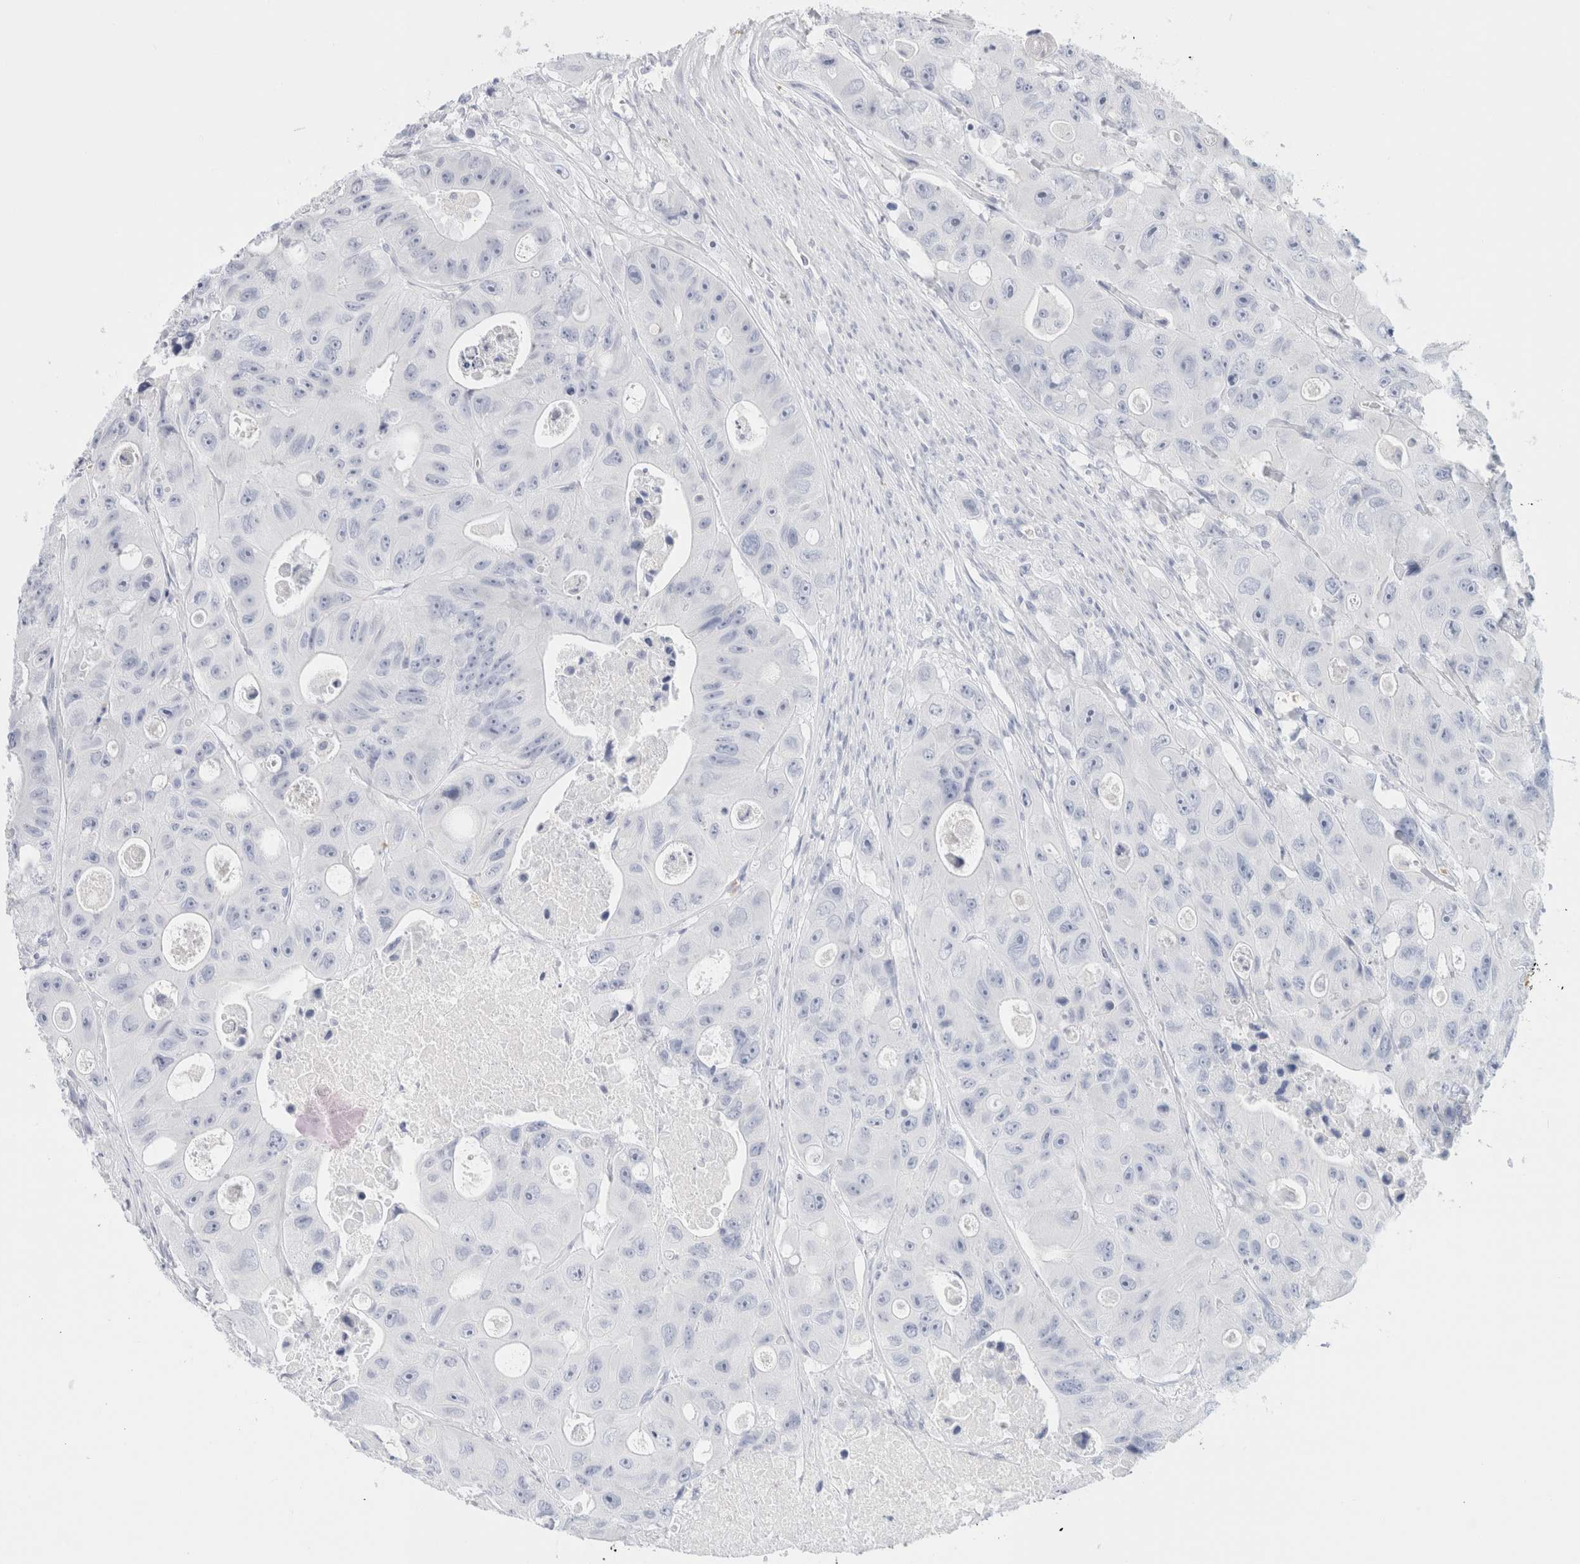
{"staining": {"intensity": "negative", "quantity": "none", "location": "none"}, "tissue": "colorectal cancer", "cell_type": "Tumor cells", "image_type": "cancer", "snomed": [{"axis": "morphology", "description": "Adenocarcinoma, NOS"}, {"axis": "topography", "description": "Colon"}], "caption": "Immunohistochemistry micrograph of human colorectal cancer (adenocarcinoma) stained for a protein (brown), which exhibits no expression in tumor cells.", "gene": "ARG1", "patient": {"sex": "female", "age": 46}}